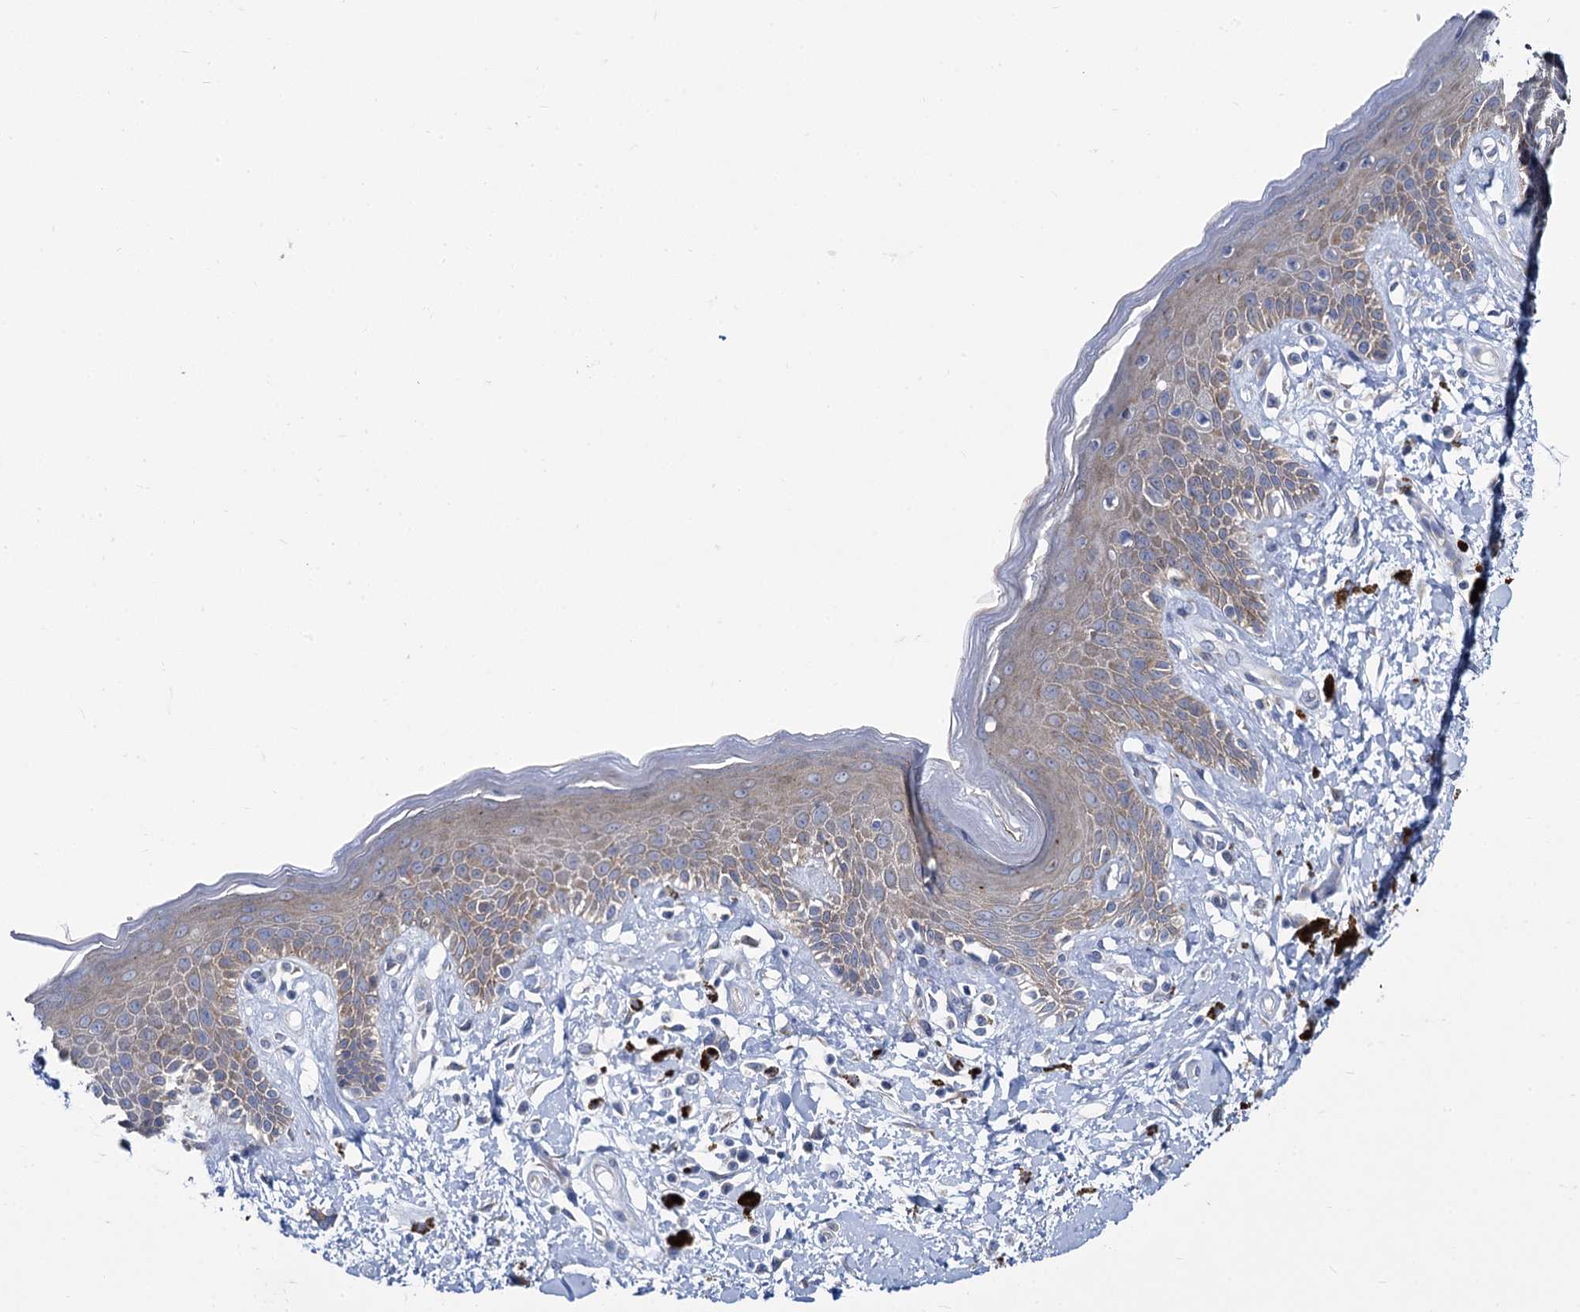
{"staining": {"intensity": "moderate", "quantity": "25%-75%", "location": "cytoplasmic/membranous"}, "tissue": "skin", "cell_type": "Epidermal cells", "image_type": "normal", "snomed": [{"axis": "morphology", "description": "Normal tissue, NOS"}, {"axis": "topography", "description": "Anal"}], "caption": "Immunohistochemistry (IHC) micrograph of normal skin: human skin stained using immunohistochemistry exhibits medium levels of moderate protein expression localized specifically in the cytoplasmic/membranous of epidermal cells, appearing as a cytoplasmic/membranous brown color.", "gene": "PRSS35", "patient": {"sex": "female", "age": 78}}